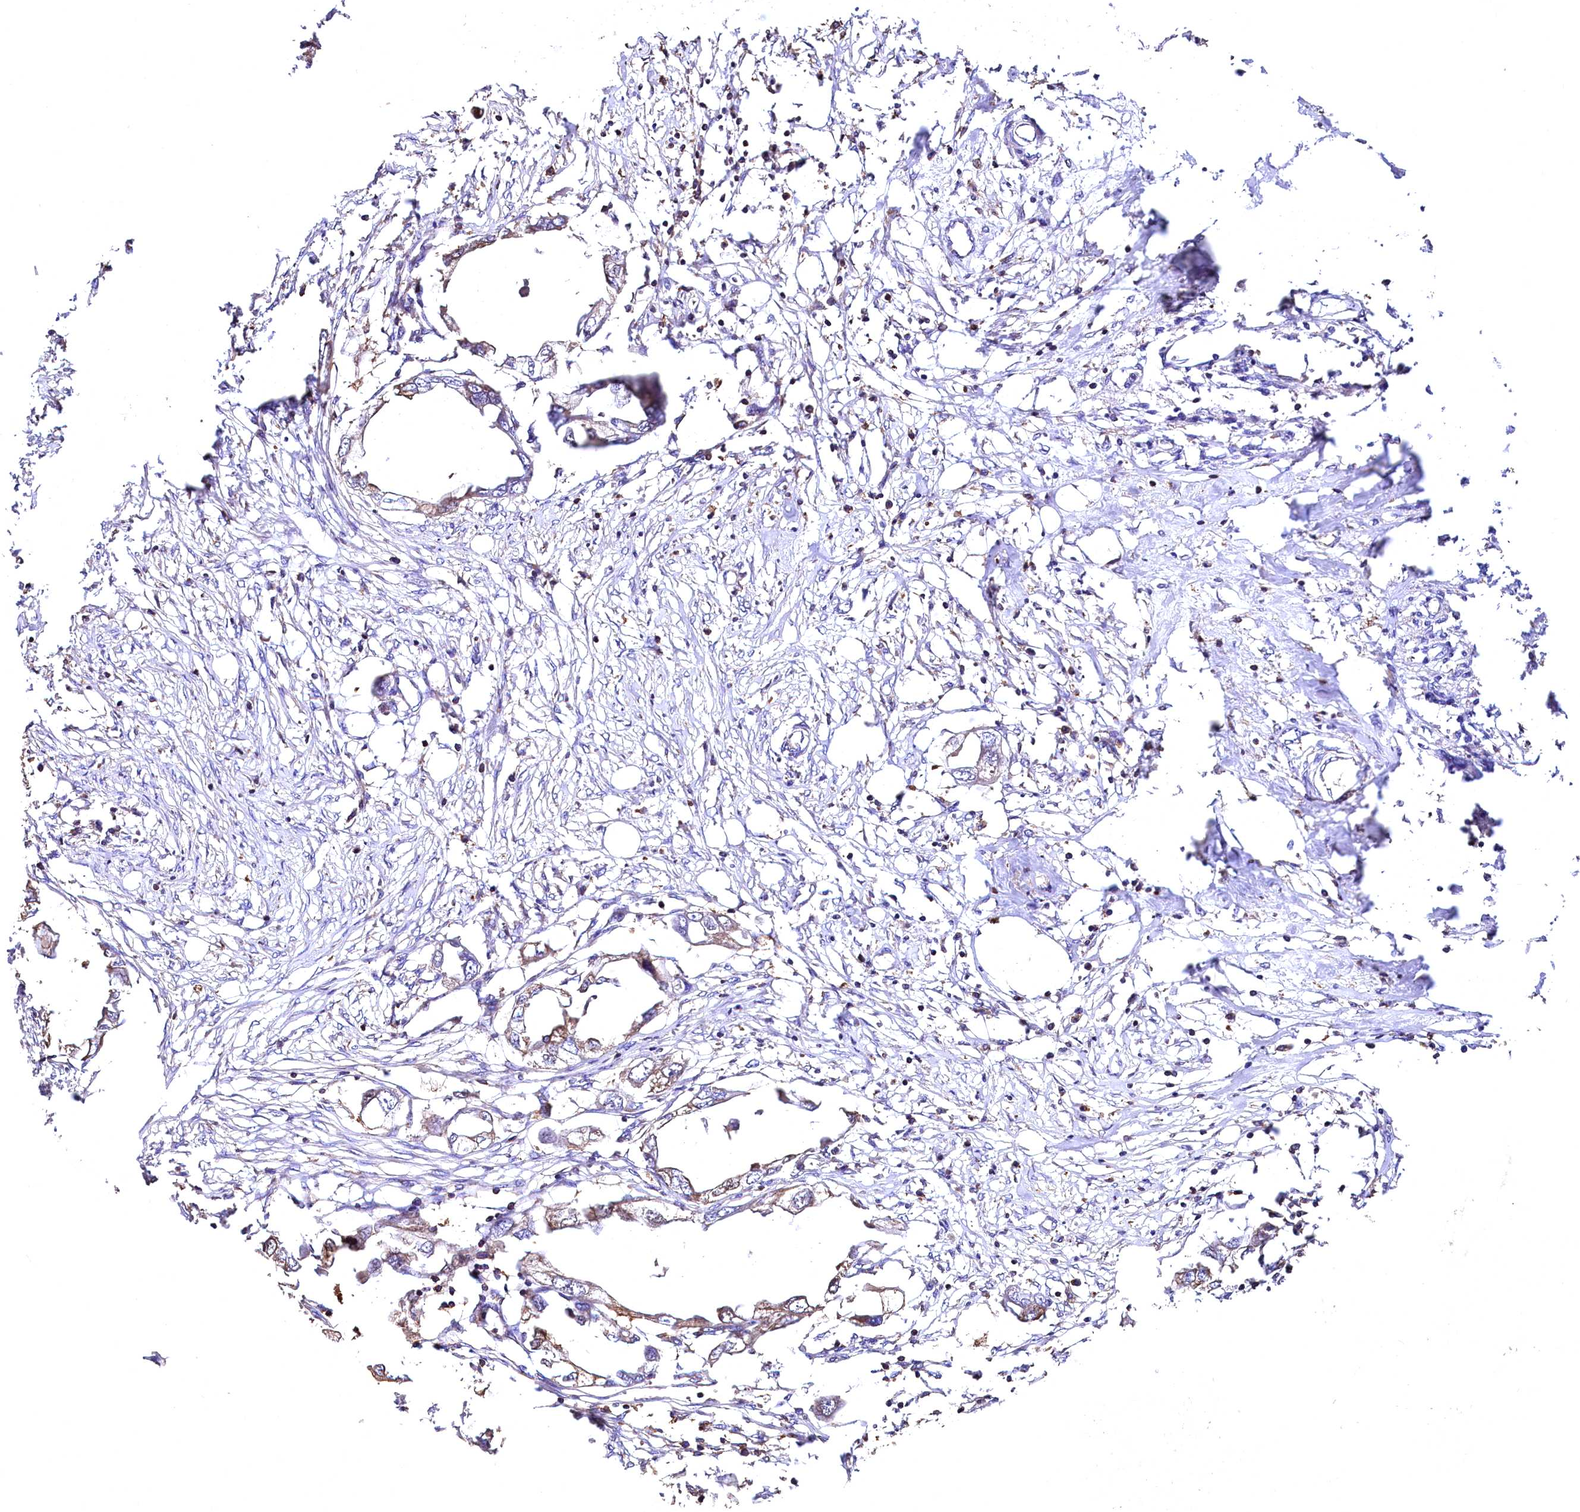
{"staining": {"intensity": "moderate", "quantity": "<25%", "location": "cytoplasmic/membranous"}, "tissue": "endometrial cancer", "cell_type": "Tumor cells", "image_type": "cancer", "snomed": [{"axis": "morphology", "description": "Adenocarcinoma, NOS"}, {"axis": "morphology", "description": "Adenocarcinoma, metastatic, NOS"}, {"axis": "topography", "description": "Adipose tissue"}, {"axis": "topography", "description": "Endometrium"}], "caption": "Tumor cells exhibit low levels of moderate cytoplasmic/membranous expression in approximately <25% of cells in human endometrial cancer (metastatic adenocarcinoma). The protein is shown in brown color, while the nuclei are stained blue.", "gene": "RARS2", "patient": {"sex": "female", "age": 67}}